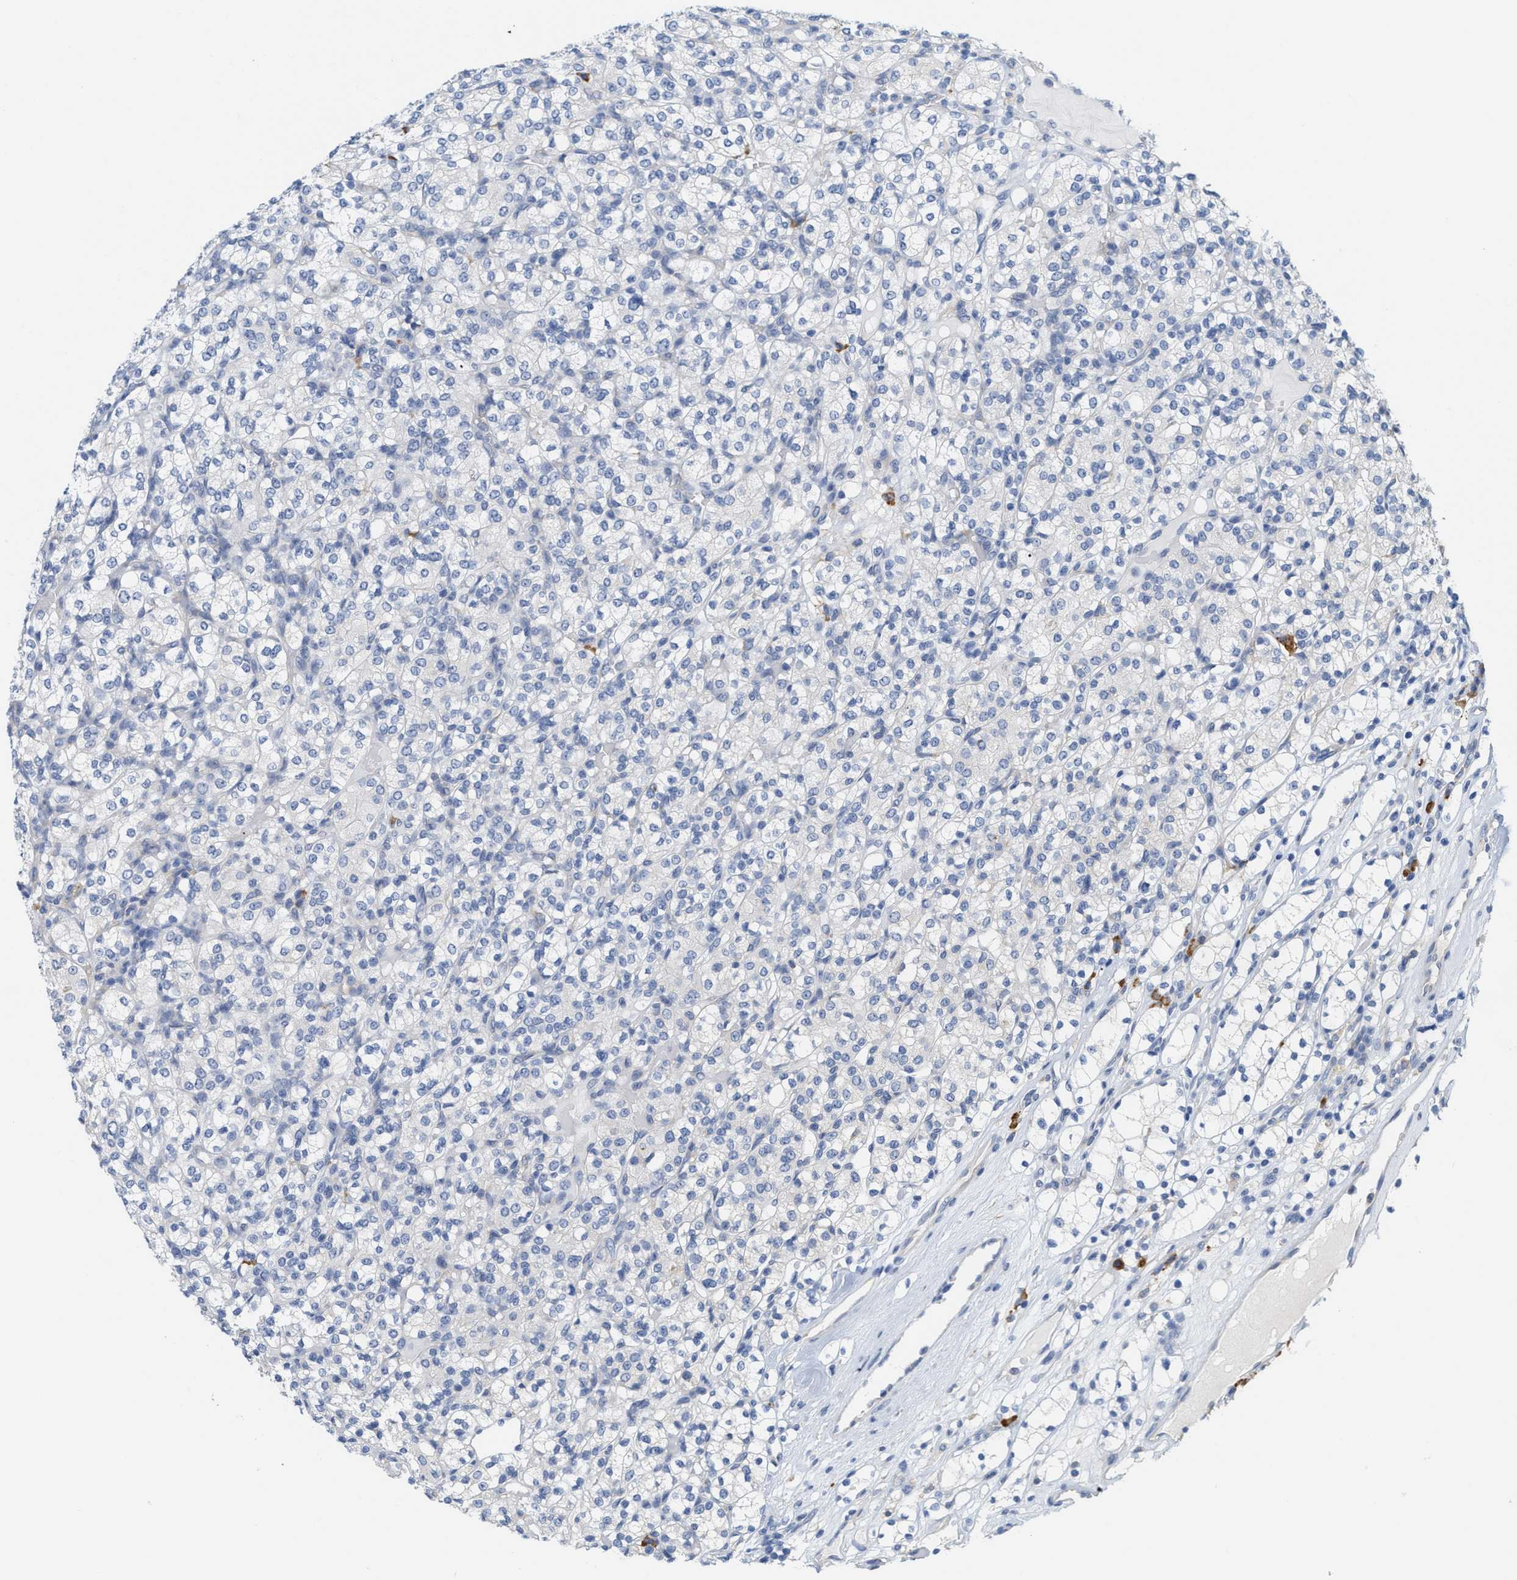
{"staining": {"intensity": "negative", "quantity": "none", "location": "none"}, "tissue": "renal cancer", "cell_type": "Tumor cells", "image_type": "cancer", "snomed": [{"axis": "morphology", "description": "Adenocarcinoma, NOS"}, {"axis": "topography", "description": "Kidney"}], "caption": "Immunohistochemistry photomicrograph of neoplastic tissue: human adenocarcinoma (renal) stained with DAB demonstrates no significant protein expression in tumor cells.", "gene": "RYR2", "patient": {"sex": "male", "age": 77}}